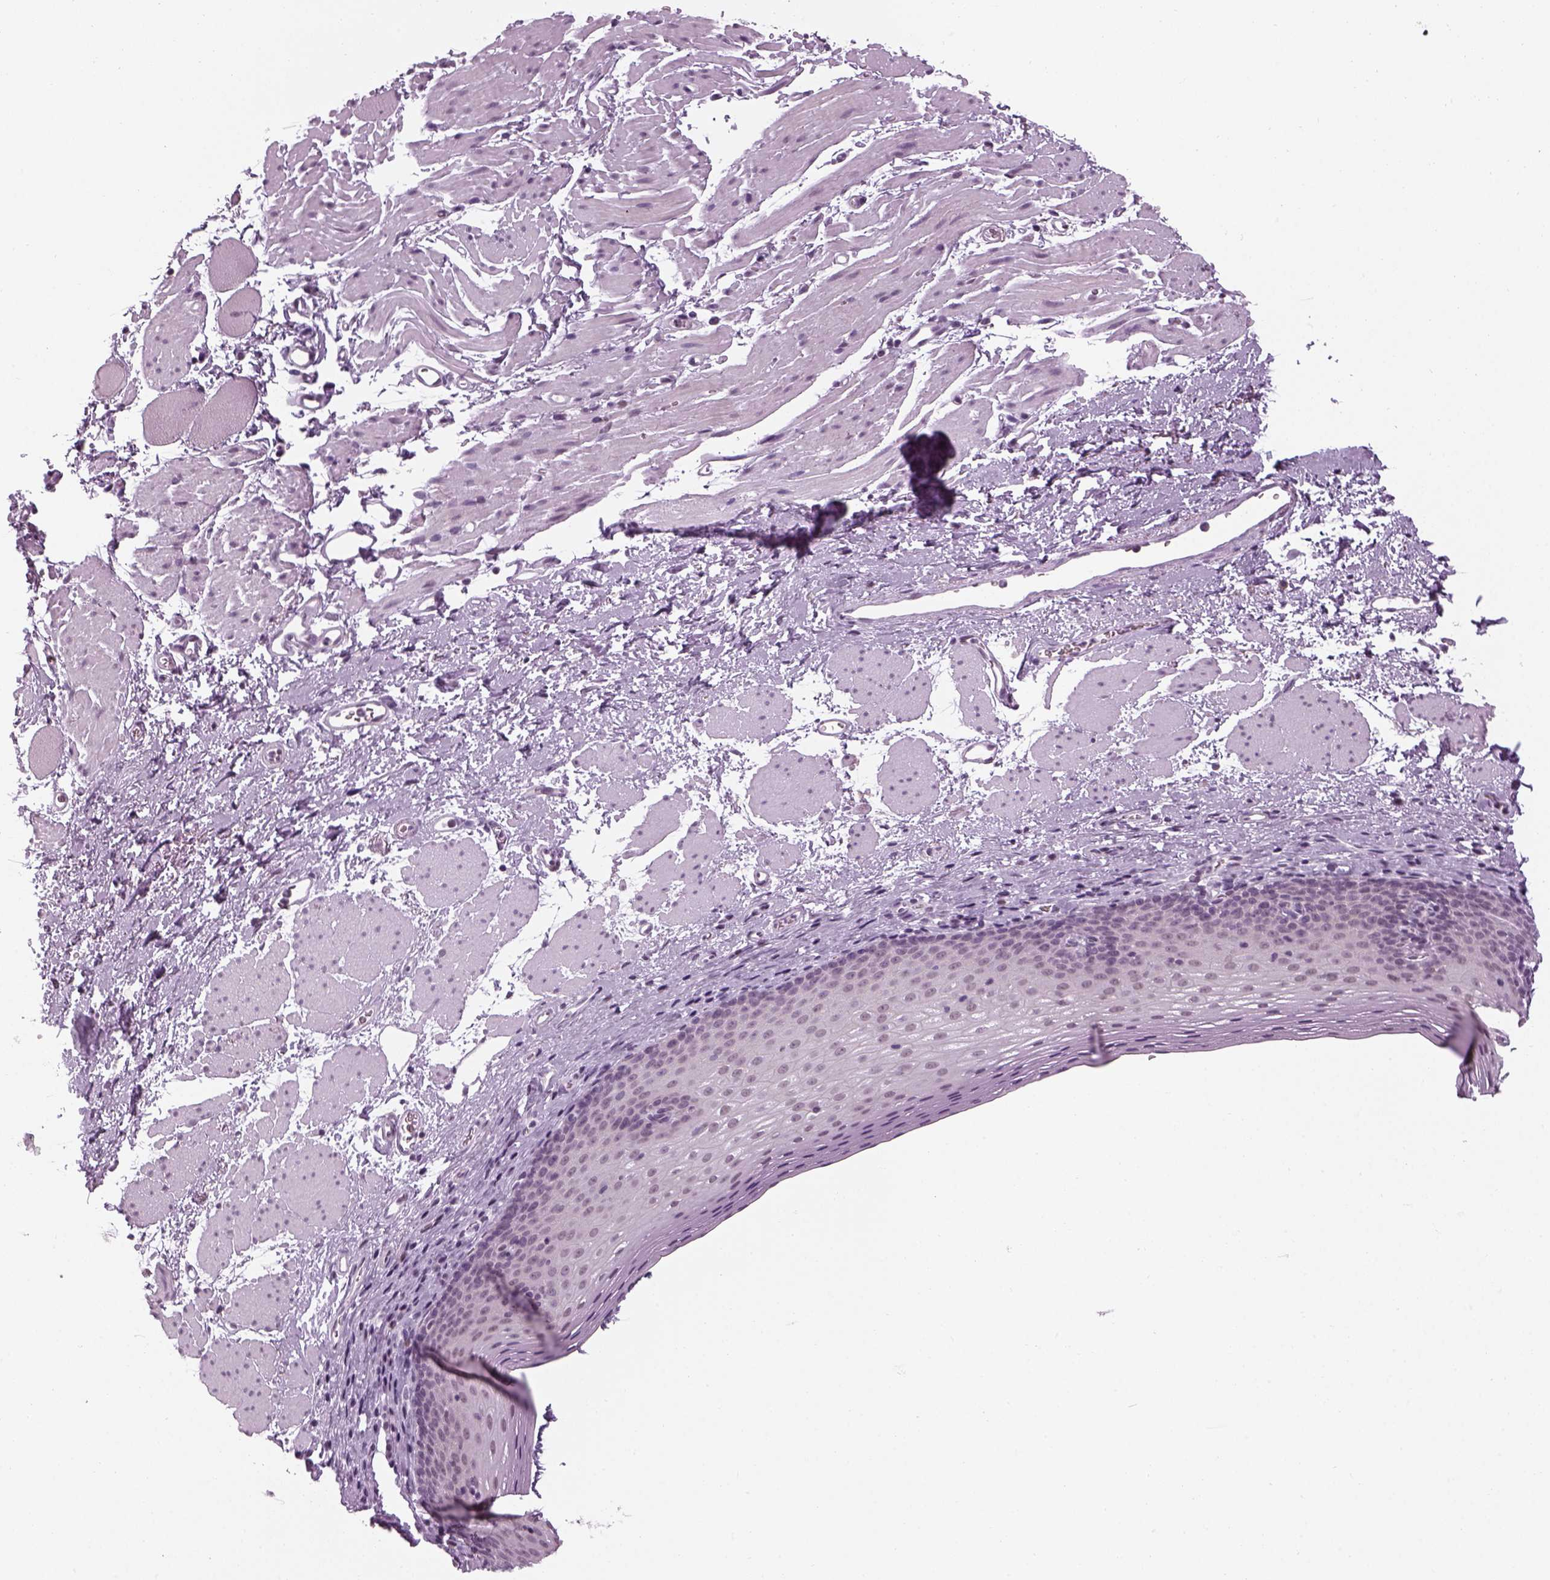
{"staining": {"intensity": "negative", "quantity": "none", "location": "none"}, "tissue": "esophagus", "cell_type": "Squamous epithelial cells", "image_type": "normal", "snomed": [{"axis": "morphology", "description": "Normal tissue, NOS"}, {"axis": "topography", "description": "Esophagus"}], "caption": "DAB (3,3'-diaminobenzidine) immunohistochemical staining of benign esophagus displays no significant staining in squamous epithelial cells. (IHC, brightfield microscopy, high magnification).", "gene": "KCNG2", "patient": {"sex": "female", "age": 68}}